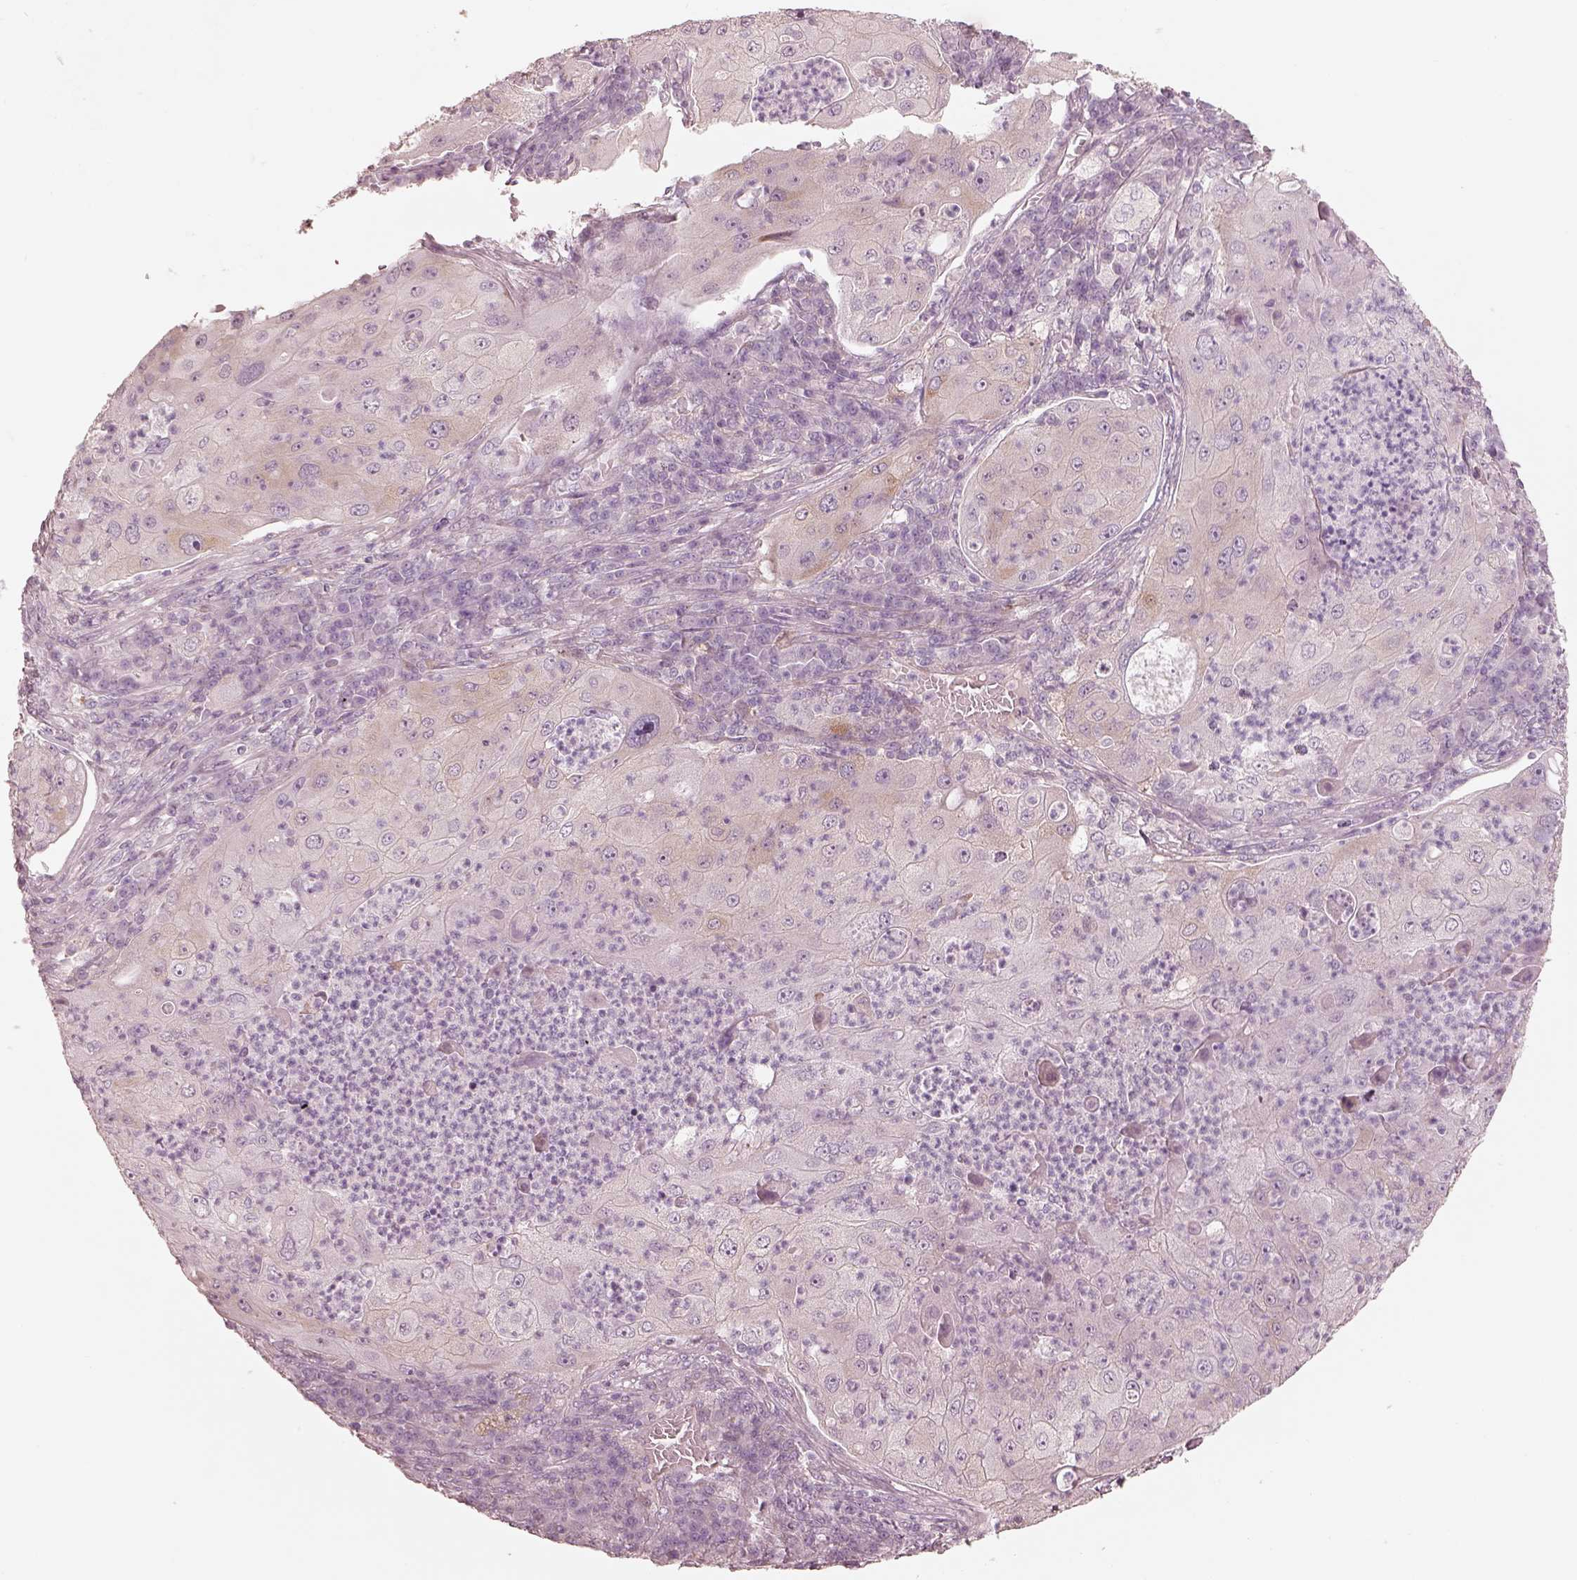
{"staining": {"intensity": "weak", "quantity": "<25%", "location": "cytoplasmic/membranous"}, "tissue": "lung cancer", "cell_type": "Tumor cells", "image_type": "cancer", "snomed": [{"axis": "morphology", "description": "Squamous cell carcinoma, NOS"}, {"axis": "topography", "description": "Lung"}], "caption": "IHC image of human lung squamous cell carcinoma stained for a protein (brown), which exhibits no positivity in tumor cells. (Stains: DAB IHC with hematoxylin counter stain, Microscopy: brightfield microscopy at high magnification).", "gene": "RAB3C", "patient": {"sex": "female", "age": 59}}